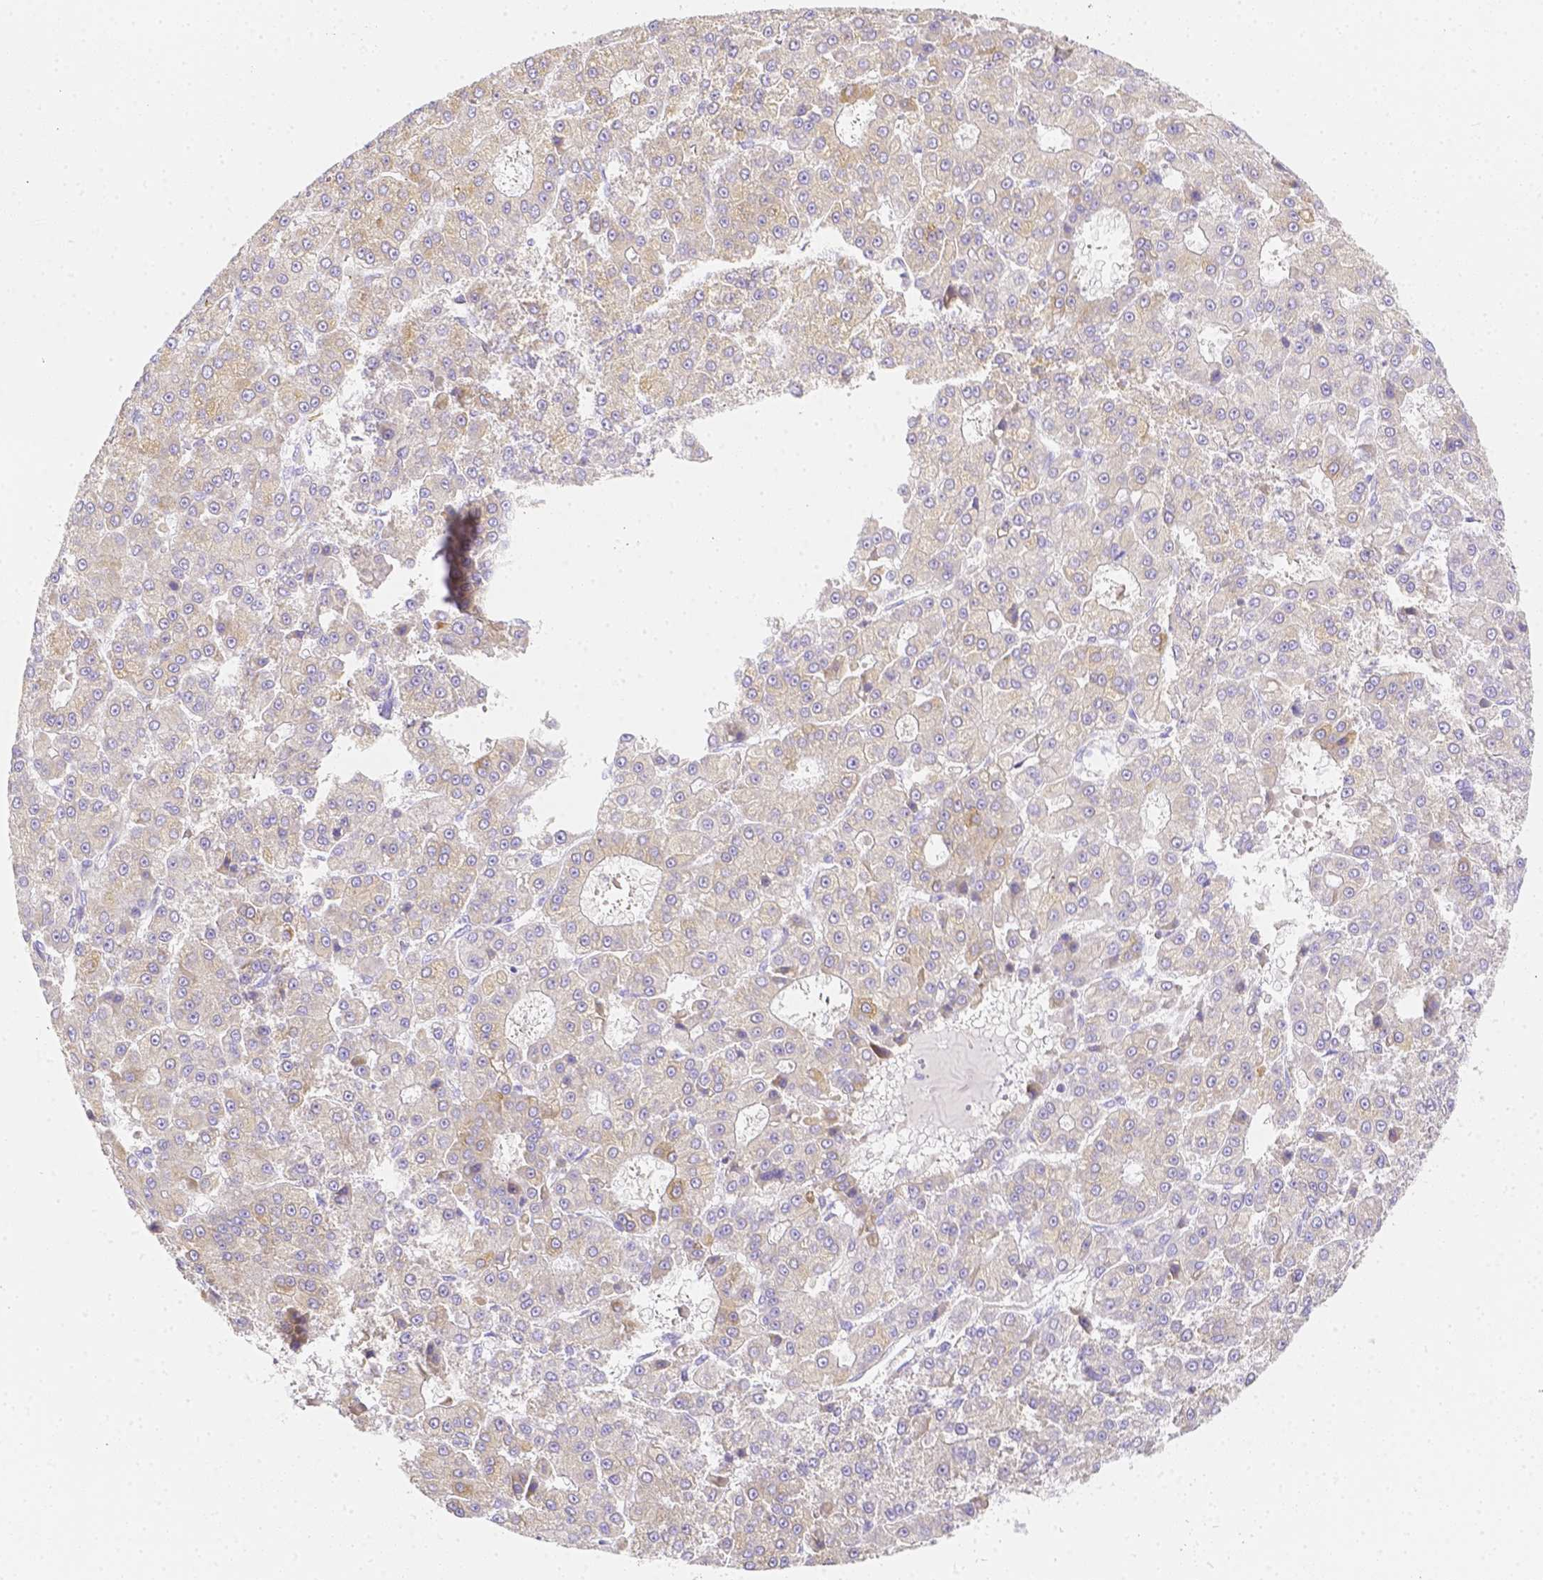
{"staining": {"intensity": "negative", "quantity": "none", "location": "none"}, "tissue": "liver cancer", "cell_type": "Tumor cells", "image_type": "cancer", "snomed": [{"axis": "morphology", "description": "Carcinoma, Hepatocellular, NOS"}, {"axis": "topography", "description": "Liver"}], "caption": "Immunohistochemical staining of liver cancer exhibits no significant expression in tumor cells. (Immunohistochemistry (ihc), brightfield microscopy, high magnification).", "gene": "ASAH2", "patient": {"sex": "male", "age": 70}}